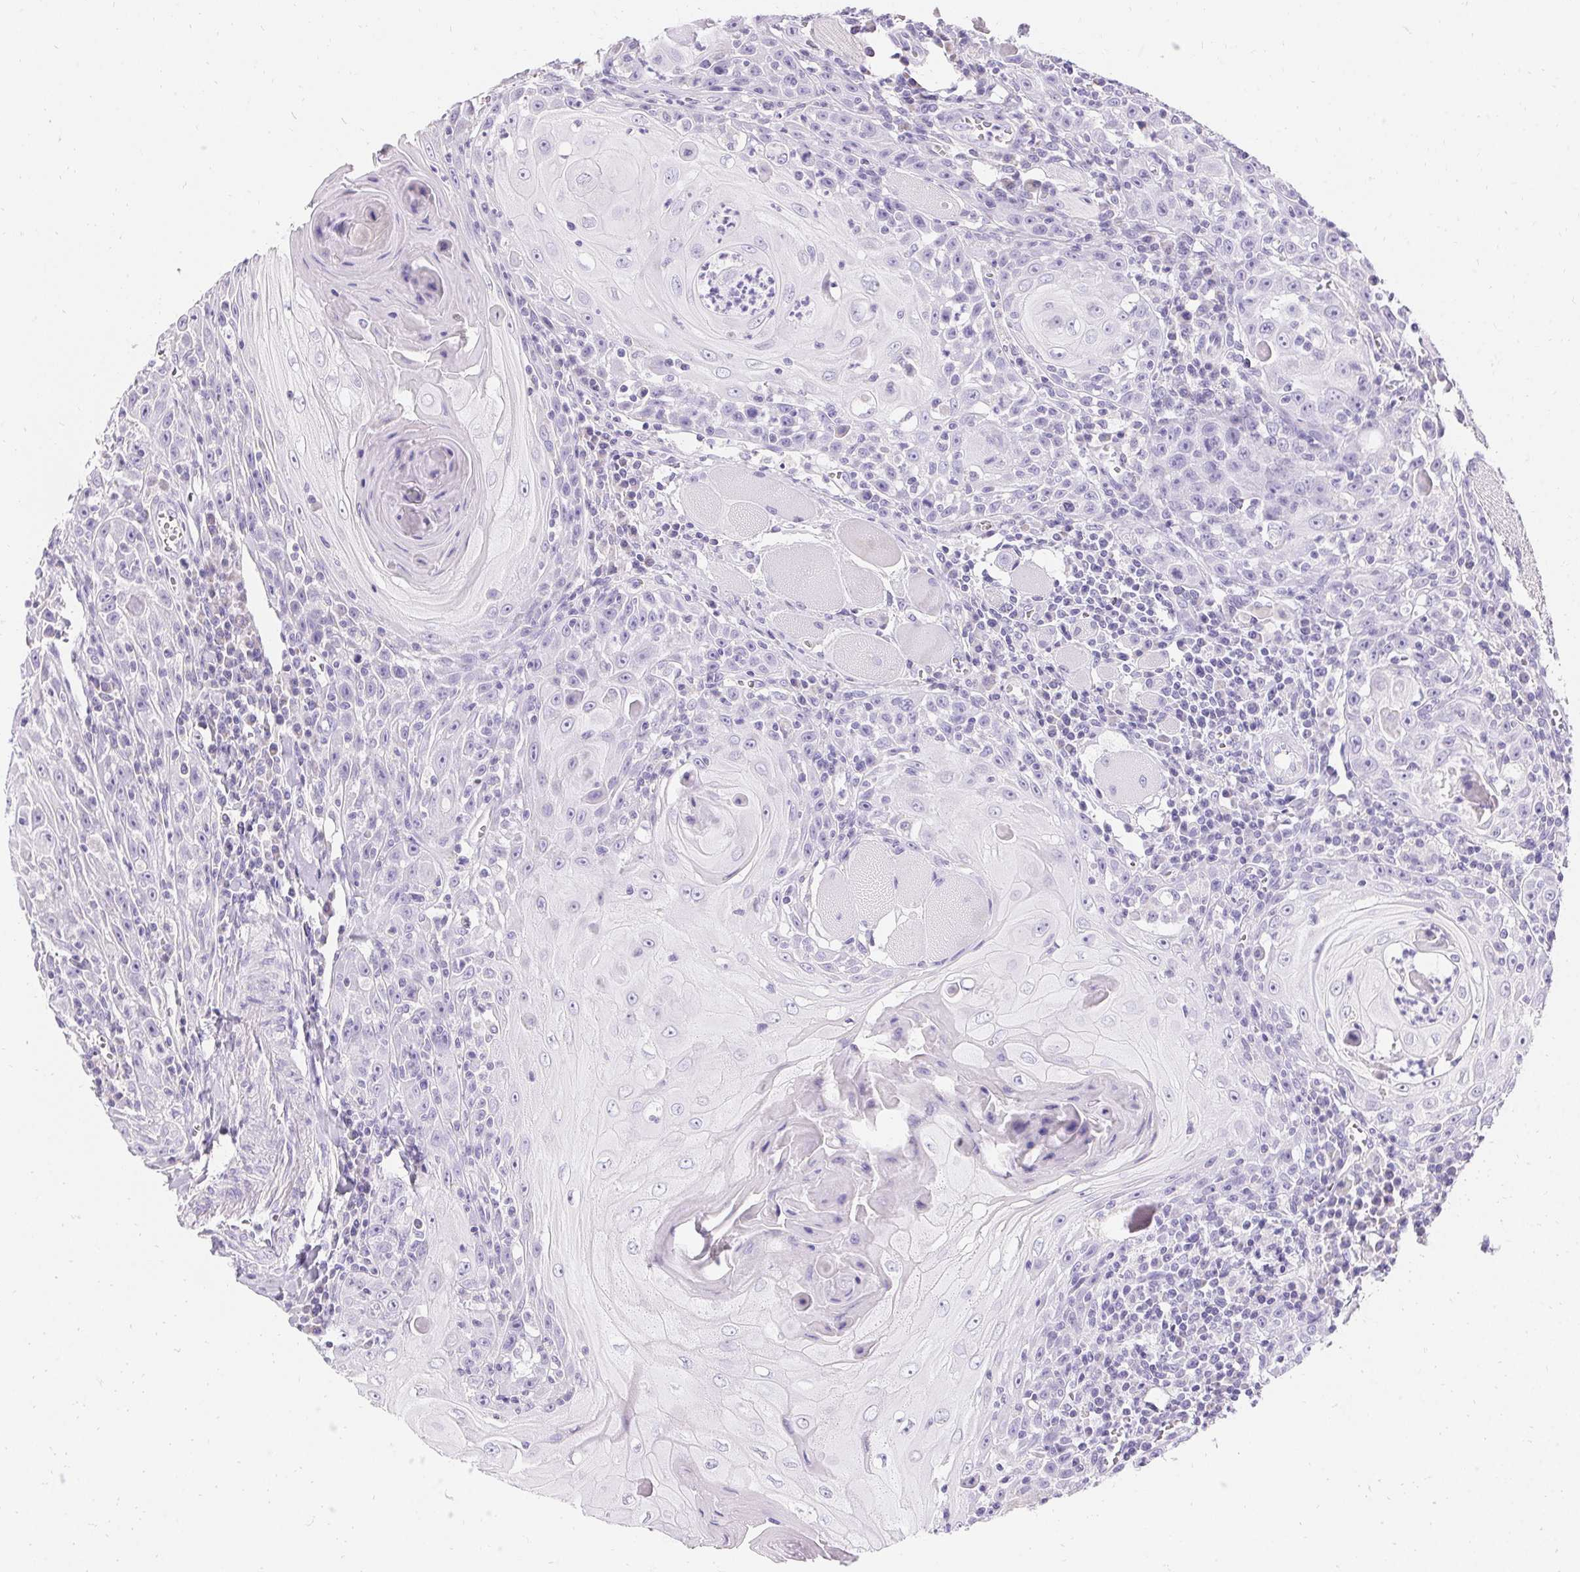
{"staining": {"intensity": "weak", "quantity": "<25%", "location": "nuclear"}, "tissue": "head and neck cancer", "cell_type": "Tumor cells", "image_type": "cancer", "snomed": [{"axis": "morphology", "description": "Squamous cell carcinoma, NOS"}, {"axis": "topography", "description": "Head-Neck"}], "caption": "Tumor cells are negative for brown protein staining in head and neck squamous cell carcinoma.", "gene": "ASGR2", "patient": {"sex": "male", "age": 52}}